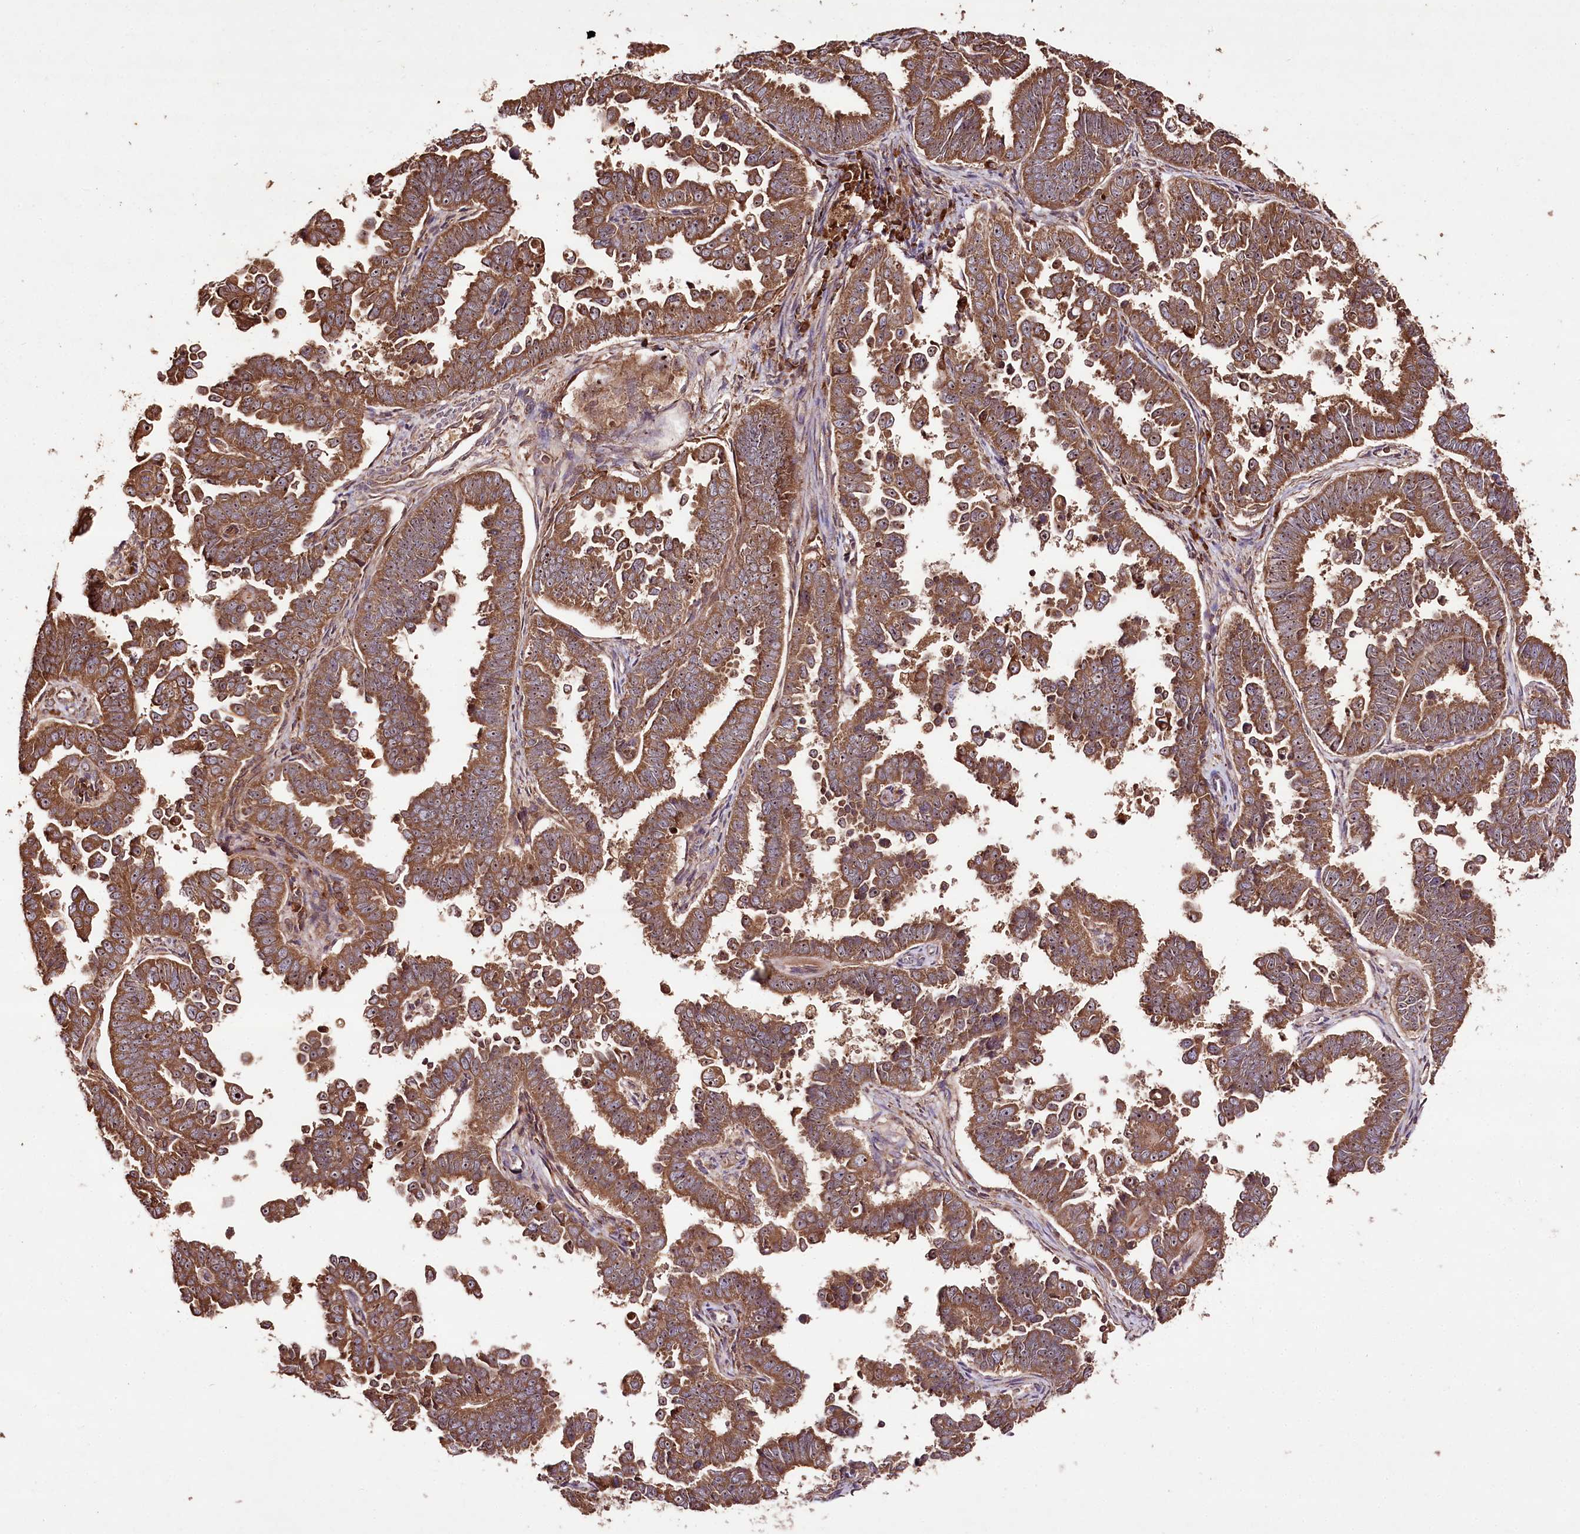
{"staining": {"intensity": "moderate", "quantity": ">75%", "location": "cytoplasmic/membranous,nuclear"}, "tissue": "endometrial cancer", "cell_type": "Tumor cells", "image_type": "cancer", "snomed": [{"axis": "morphology", "description": "Adenocarcinoma, NOS"}, {"axis": "topography", "description": "Endometrium"}], "caption": "Moderate cytoplasmic/membranous and nuclear positivity is appreciated in approximately >75% of tumor cells in endometrial cancer.", "gene": "FAM53B", "patient": {"sex": "female", "age": 75}}